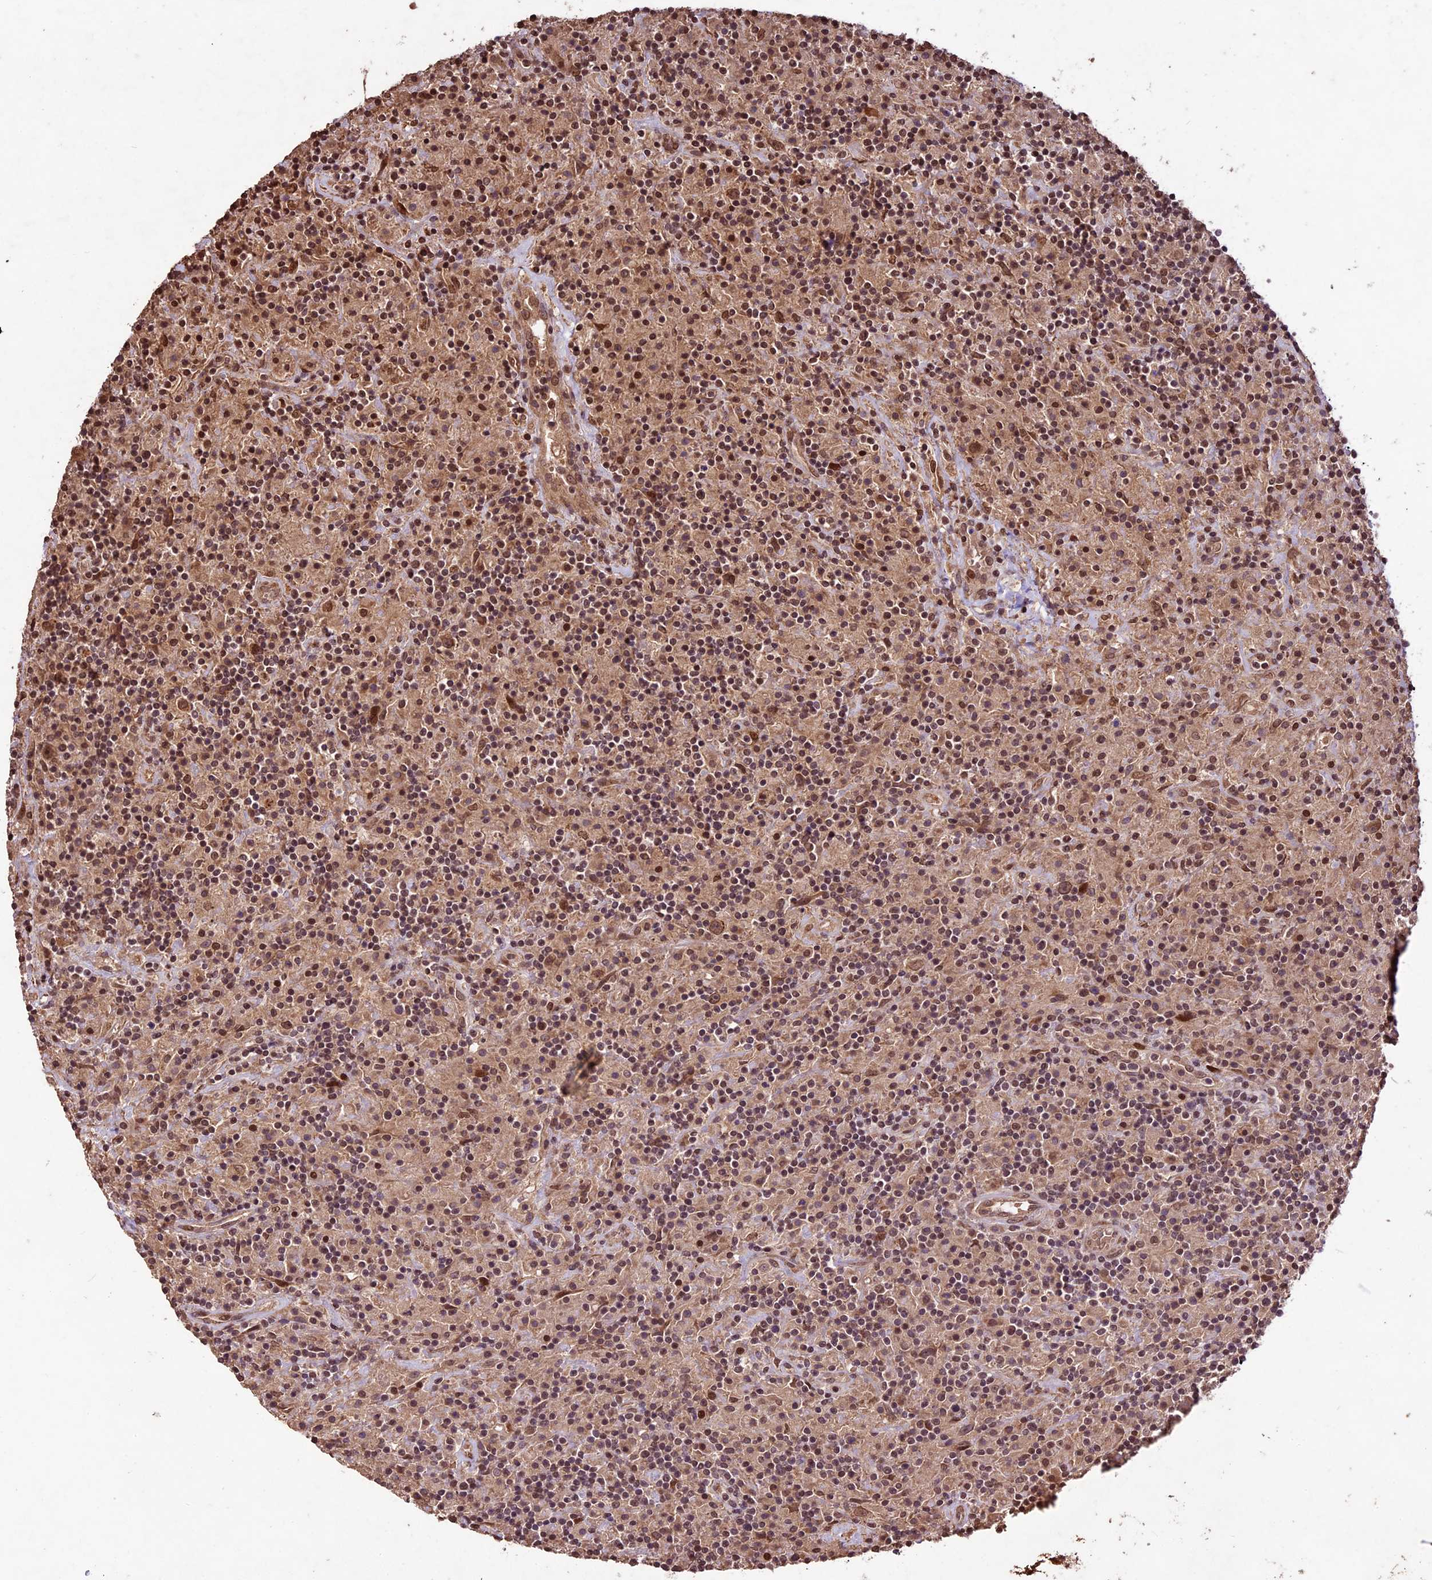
{"staining": {"intensity": "weak", "quantity": "25%-75%", "location": "nuclear"}, "tissue": "lymphoma", "cell_type": "Tumor cells", "image_type": "cancer", "snomed": [{"axis": "morphology", "description": "Hodgkin's disease, NOS"}, {"axis": "topography", "description": "Lymph node"}], "caption": "Protein staining displays weak nuclear positivity in approximately 25%-75% of tumor cells in Hodgkin's disease. Using DAB (brown) and hematoxylin (blue) stains, captured at high magnification using brightfield microscopy.", "gene": "CDKN2AIP", "patient": {"sex": "male", "age": 70}}